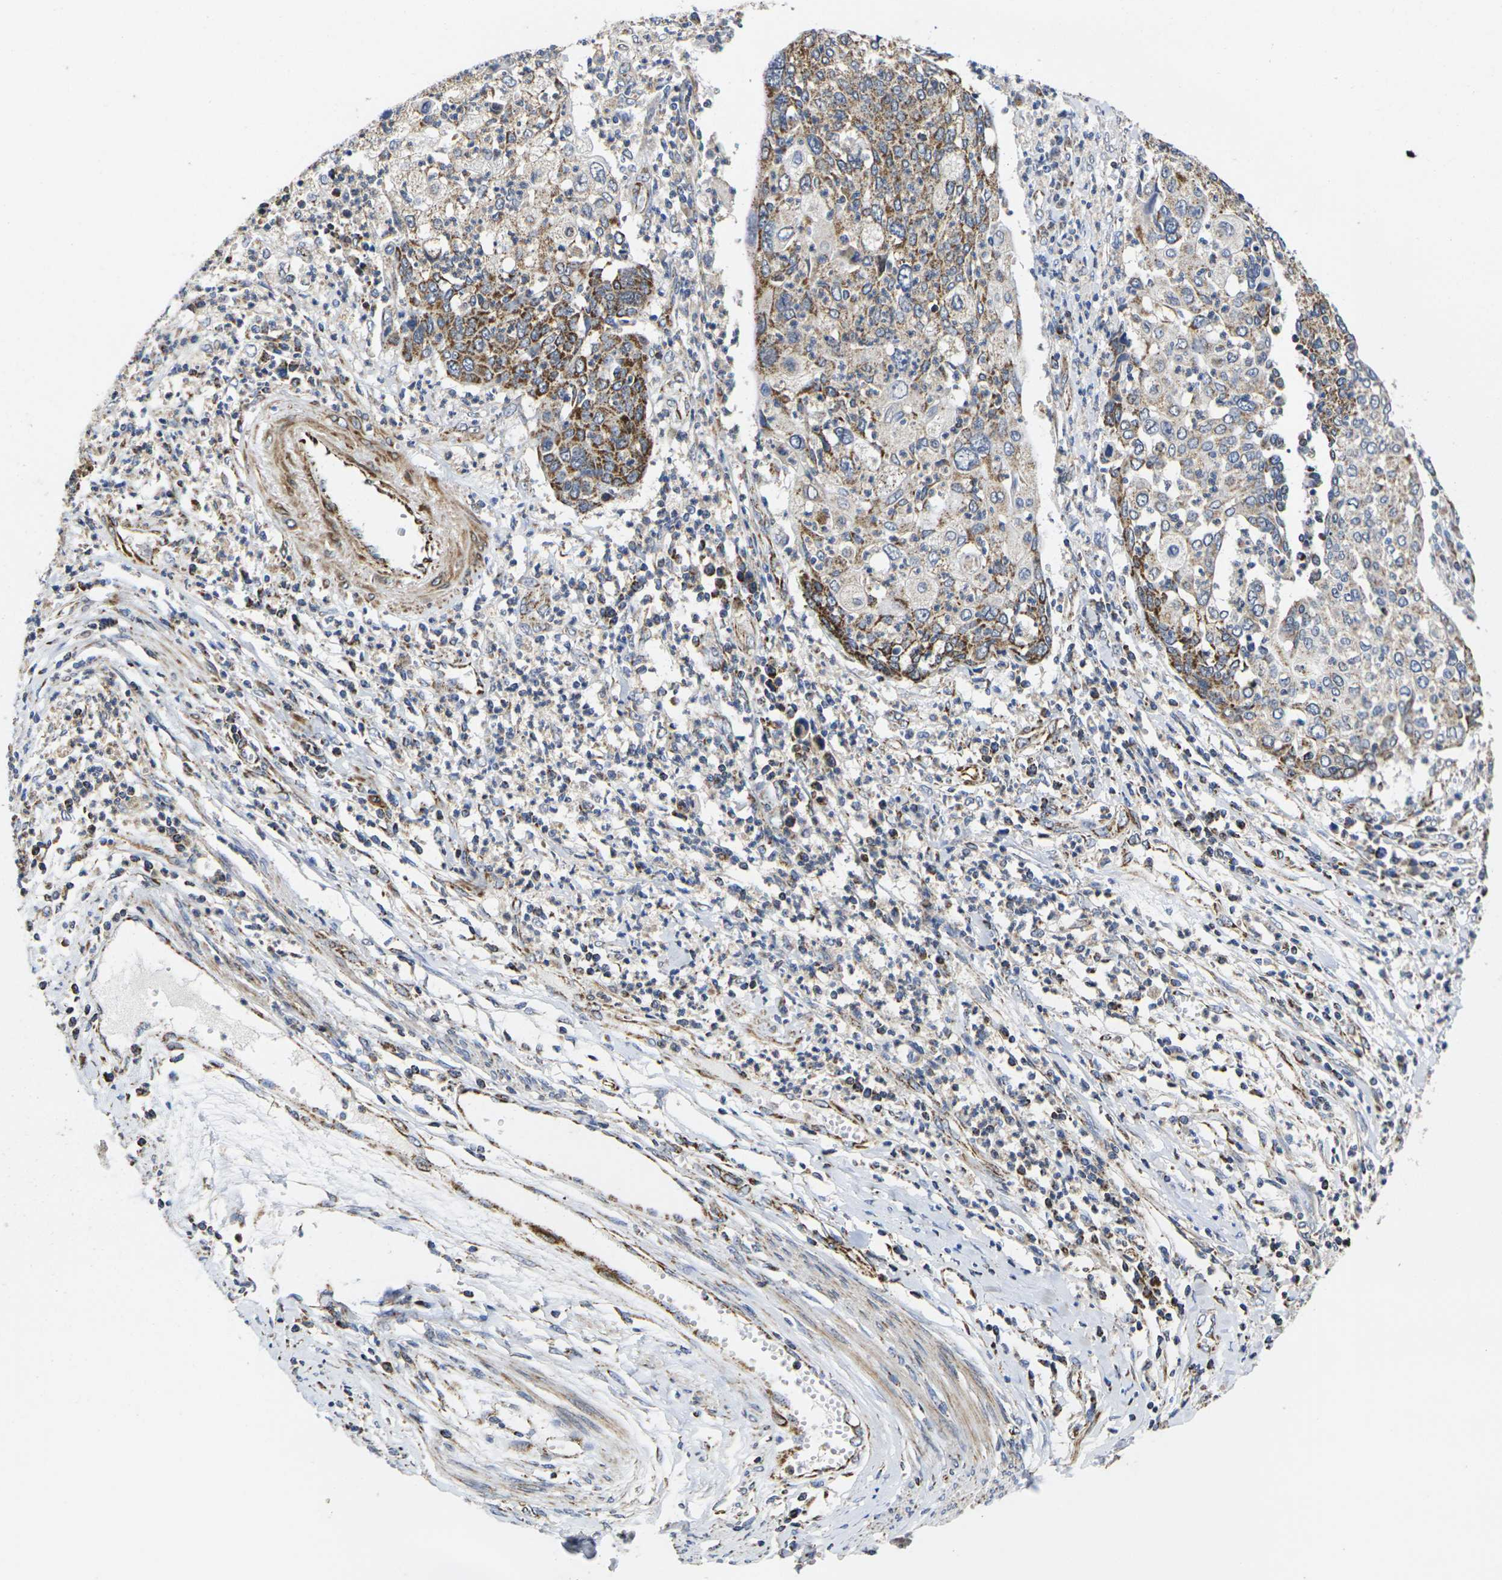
{"staining": {"intensity": "moderate", "quantity": "25%-75%", "location": "cytoplasmic/membranous"}, "tissue": "cervical cancer", "cell_type": "Tumor cells", "image_type": "cancer", "snomed": [{"axis": "morphology", "description": "Squamous cell carcinoma, NOS"}, {"axis": "topography", "description": "Cervix"}], "caption": "The photomicrograph exhibits immunohistochemical staining of cervical cancer (squamous cell carcinoma). There is moderate cytoplasmic/membranous expression is appreciated in approximately 25%-75% of tumor cells.", "gene": "P2RY11", "patient": {"sex": "female", "age": 40}}